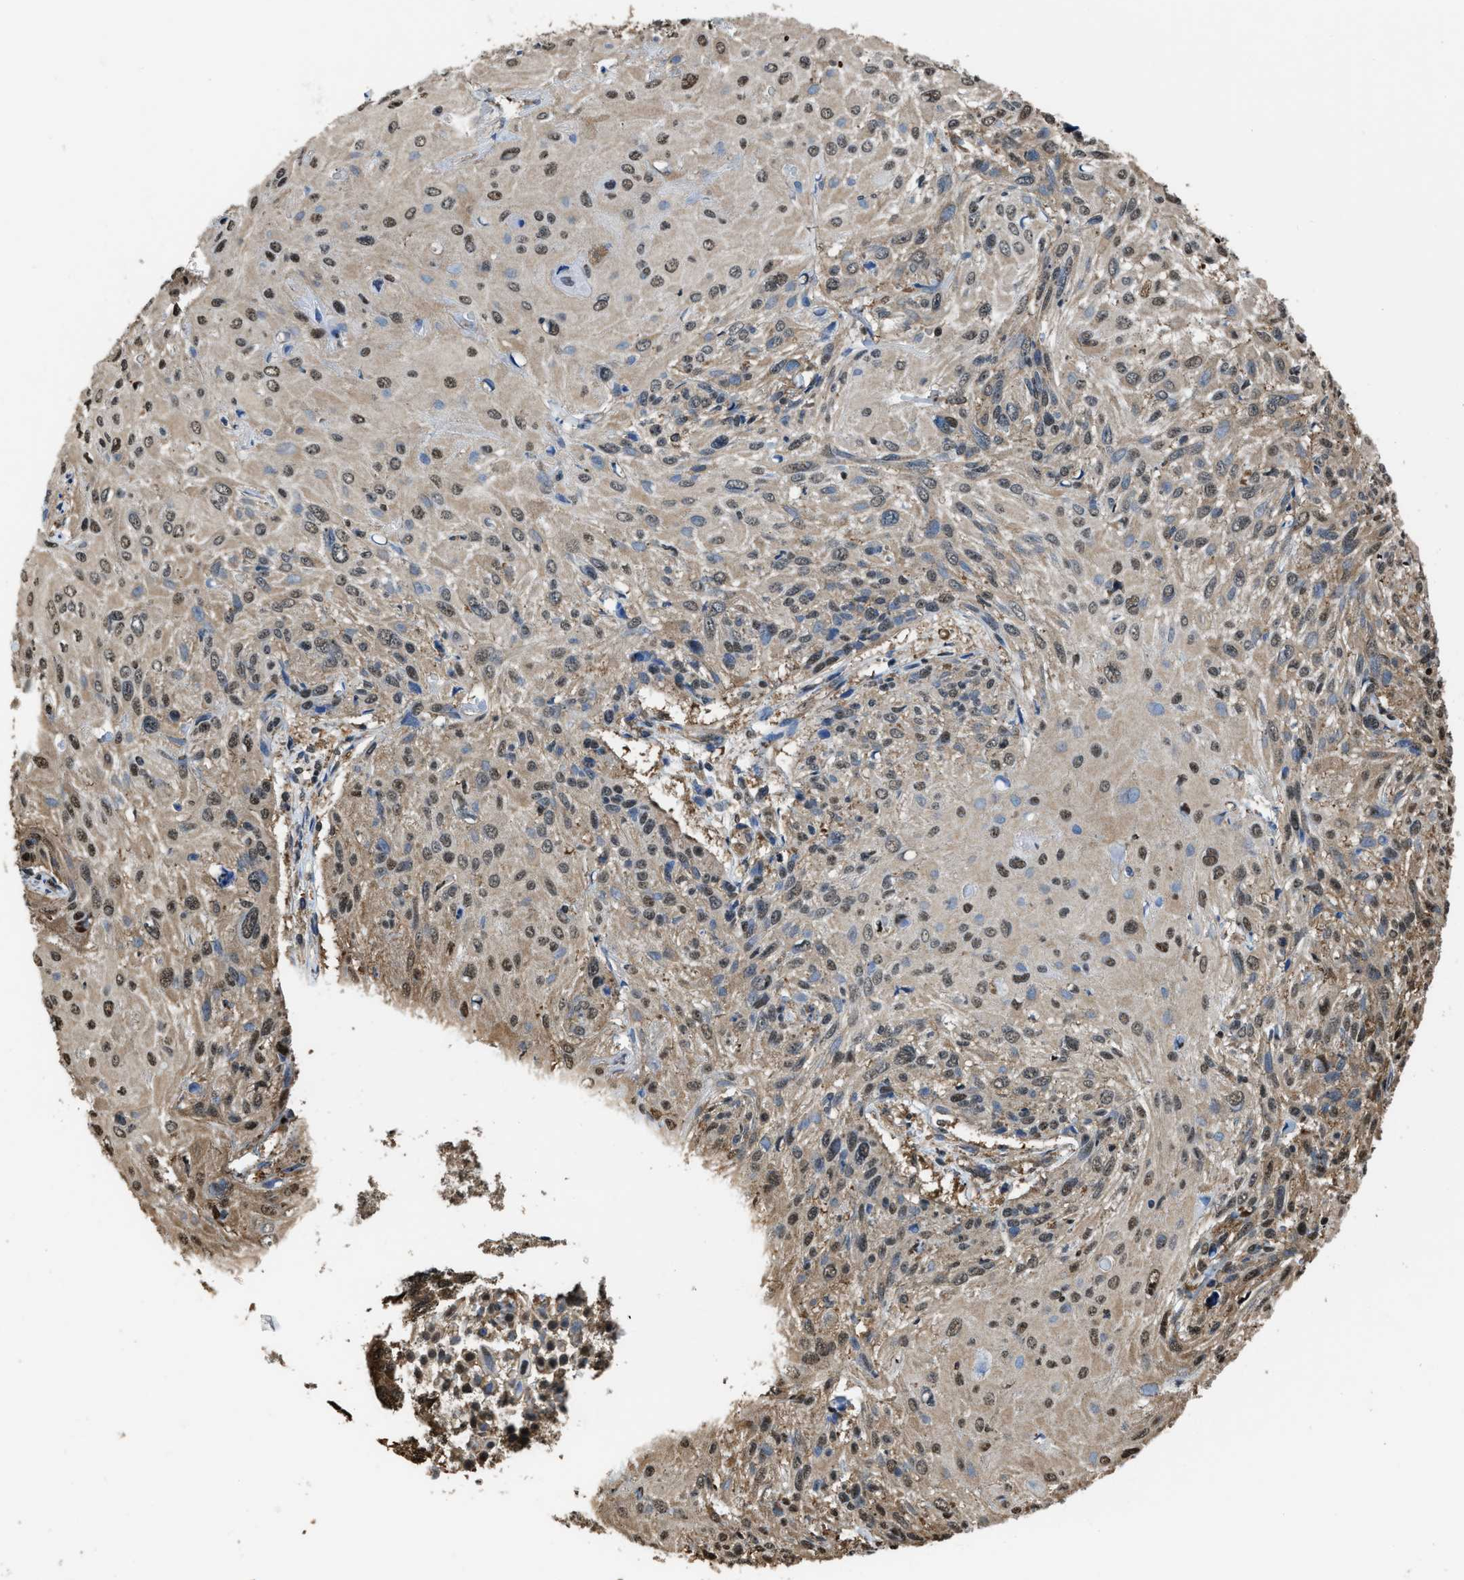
{"staining": {"intensity": "moderate", "quantity": ">75%", "location": "nuclear"}, "tissue": "cervical cancer", "cell_type": "Tumor cells", "image_type": "cancer", "snomed": [{"axis": "morphology", "description": "Squamous cell carcinoma, NOS"}, {"axis": "topography", "description": "Cervix"}], "caption": "The micrograph shows immunohistochemical staining of squamous cell carcinoma (cervical). There is moderate nuclear expression is present in approximately >75% of tumor cells.", "gene": "FNTA", "patient": {"sex": "female", "age": 51}}